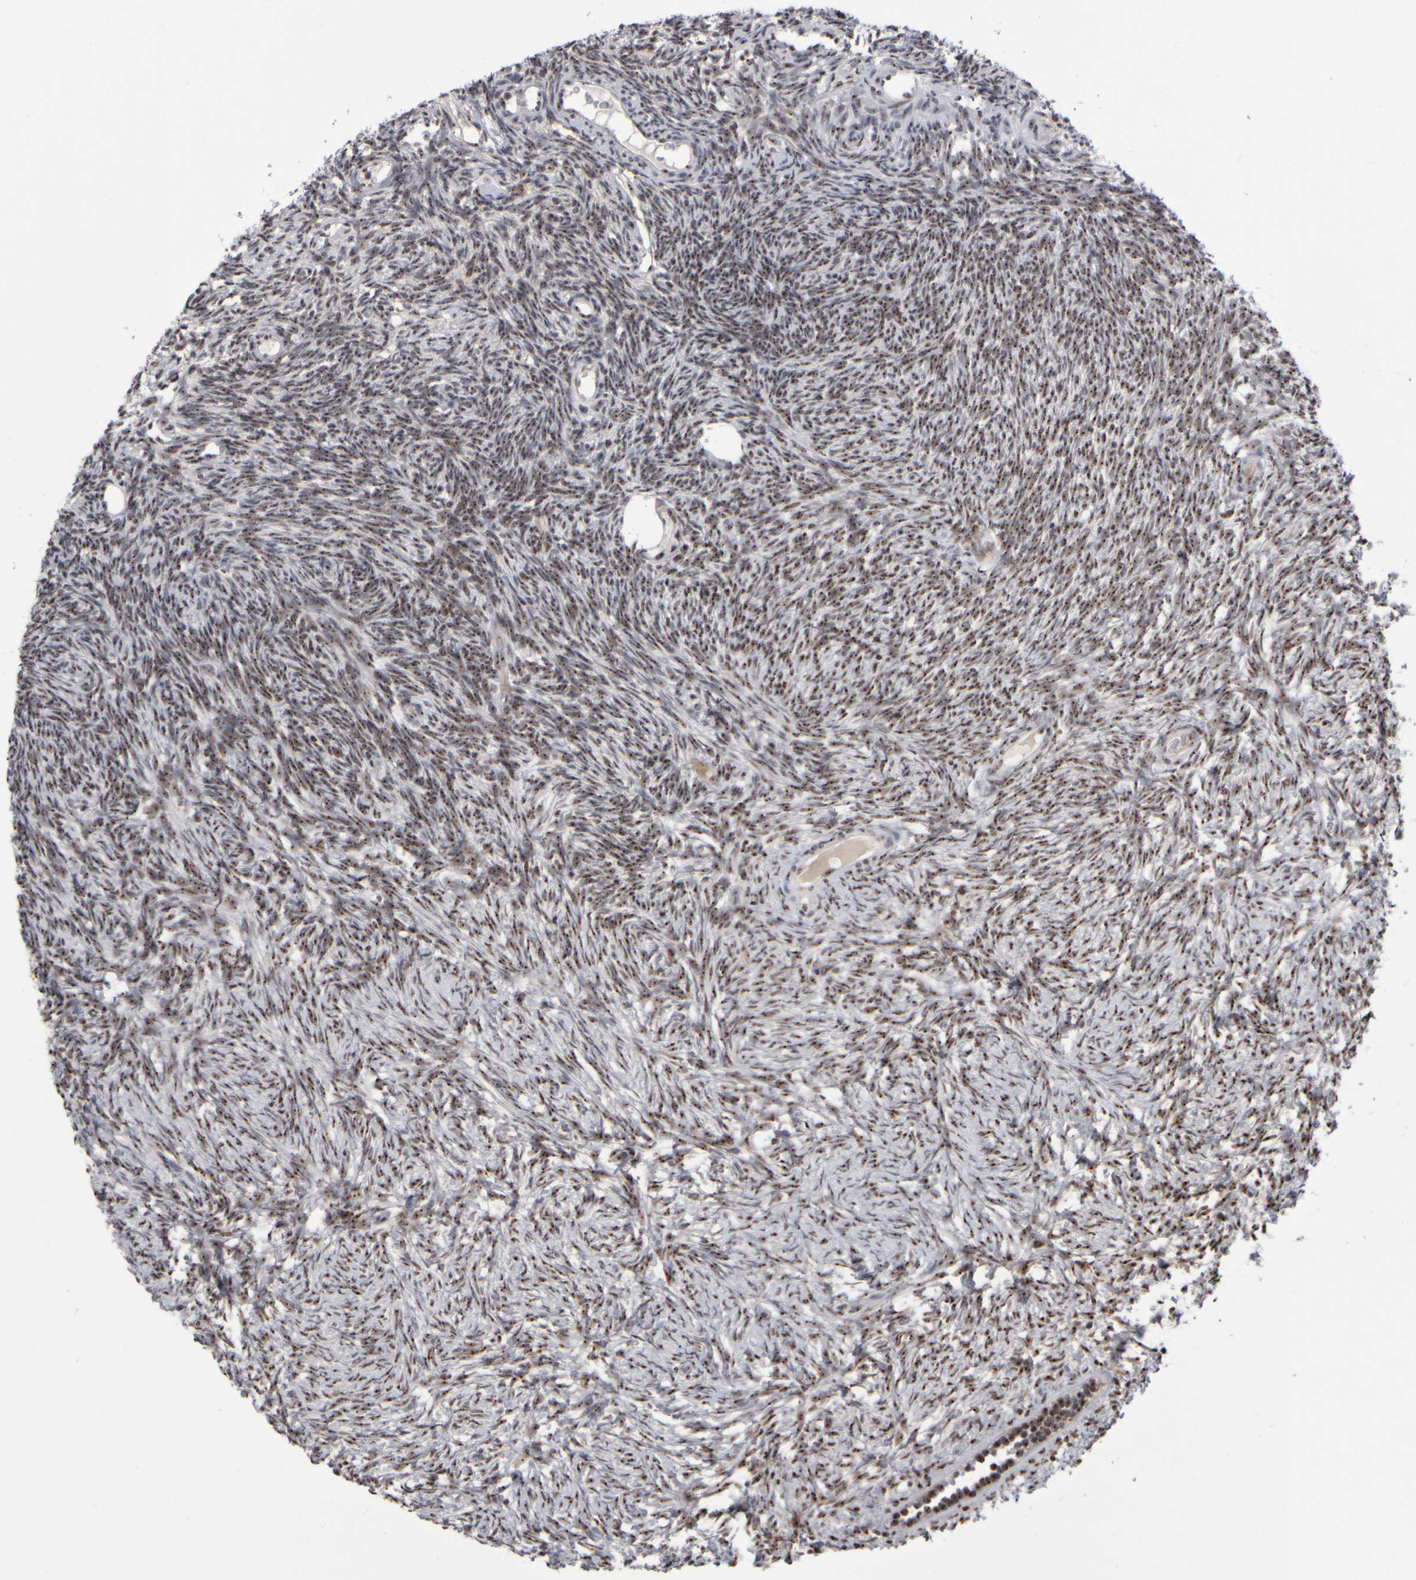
{"staining": {"intensity": "strong", "quantity": ">75%", "location": "nuclear"}, "tissue": "ovary", "cell_type": "Follicle cells", "image_type": "normal", "snomed": [{"axis": "morphology", "description": "Normal tissue, NOS"}, {"axis": "topography", "description": "Ovary"}], "caption": "DAB (3,3'-diaminobenzidine) immunohistochemical staining of benign ovary shows strong nuclear protein staining in about >75% of follicle cells. (IHC, brightfield microscopy, high magnification).", "gene": "SURF6", "patient": {"sex": "female", "age": 34}}